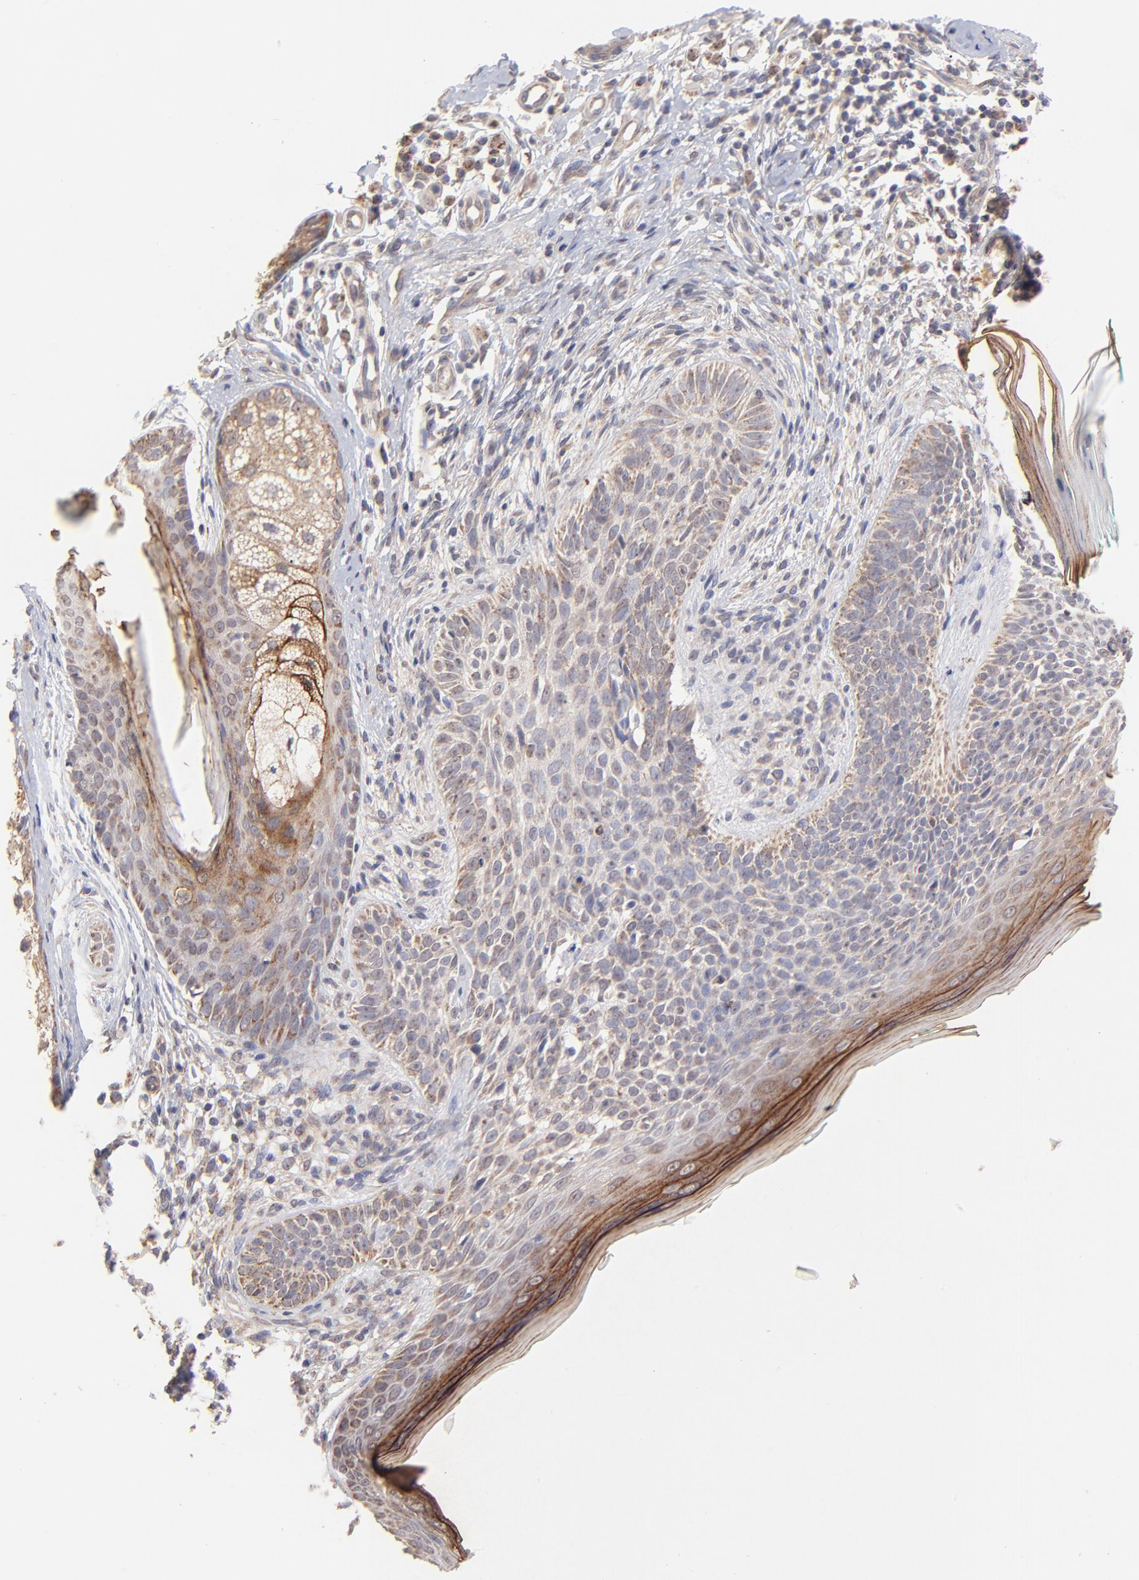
{"staining": {"intensity": "moderate", "quantity": "25%-75%", "location": "cytoplasmic/membranous"}, "tissue": "skin cancer", "cell_type": "Tumor cells", "image_type": "cancer", "snomed": [{"axis": "morphology", "description": "Normal tissue, NOS"}, {"axis": "morphology", "description": "Basal cell carcinoma"}, {"axis": "topography", "description": "Skin"}], "caption": "Protein analysis of skin cancer (basal cell carcinoma) tissue demonstrates moderate cytoplasmic/membranous expression in about 25%-75% of tumor cells. (Stains: DAB (3,3'-diaminobenzidine) in brown, nuclei in blue, Microscopy: brightfield microscopy at high magnification).", "gene": "UBE2H", "patient": {"sex": "male", "age": 76}}